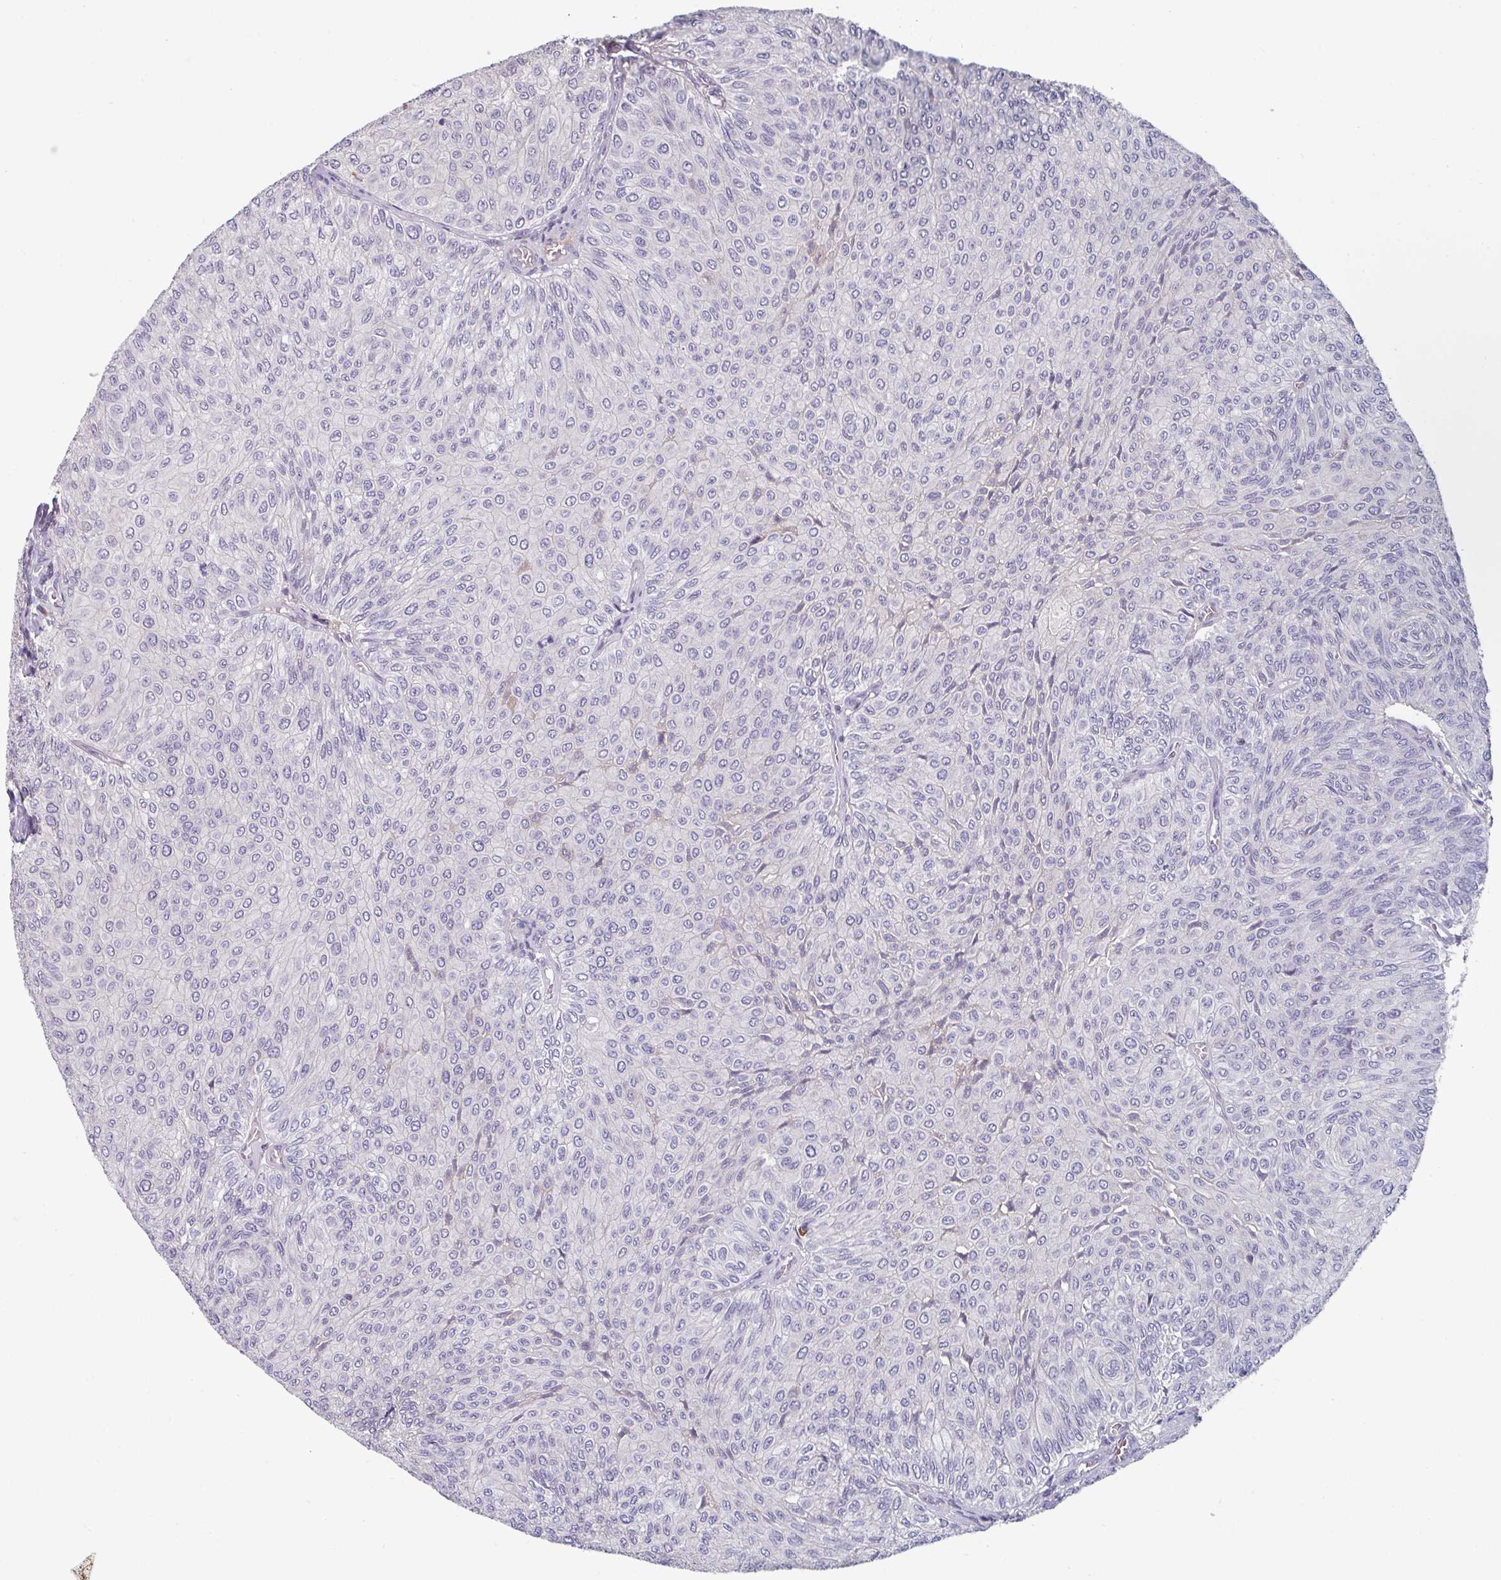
{"staining": {"intensity": "negative", "quantity": "none", "location": "none"}, "tissue": "urothelial cancer", "cell_type": "Tumor cells", "image_type": "cancer", "snomed": [{"axis": "morphology", "description": "Urothelial carcinoma, NOS"}, {"axis": "topography", "description": "Urinary bladder"}], "caption": "High power microscopy image of an IHC photomicrograph of transitional cell carcinoma, revealing no significant staining in tumor cells.", "gene": "TMEM132A", "patient": {"sex": "male", "age": 59}}